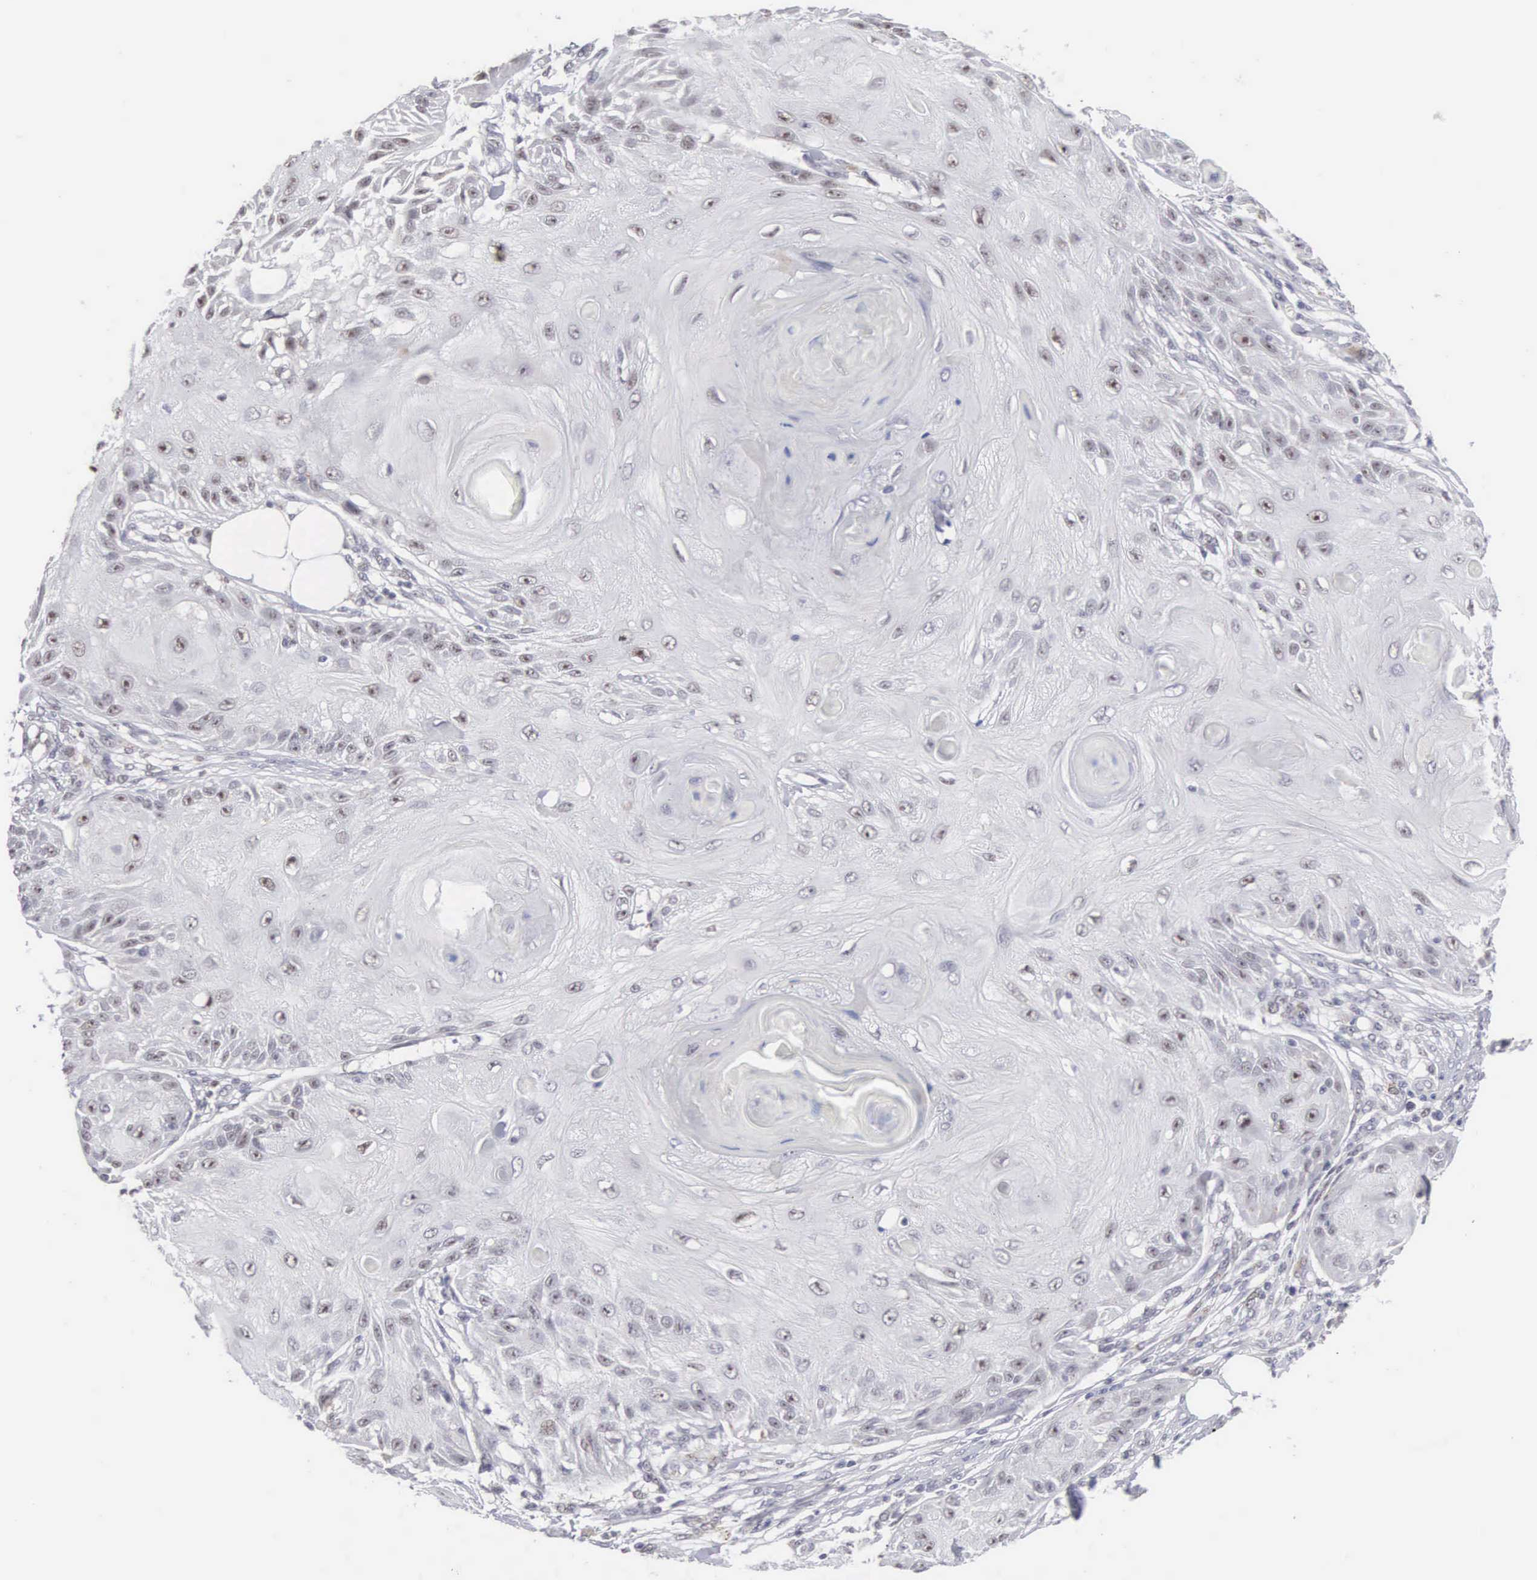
{"staining": {"intensity": "weak", "quantity": "<25%", "location": "nuclear"}, "tissue": "skin cancer", "cell_type": "Tumor cells", "image_type": "cancer", "snomed": [{"axis": "morphology", "description": "Squamous cell carcinoma, NOS"}, {"axis": "topography", "description": "Skin"}], "caption": "DAB immunohistochemical staining of skin squamous cell carcinoma exhibits no significant expression in tumor cells.", "gene": "MNAT1", "patient": {"sex": "female", "age": 88}}